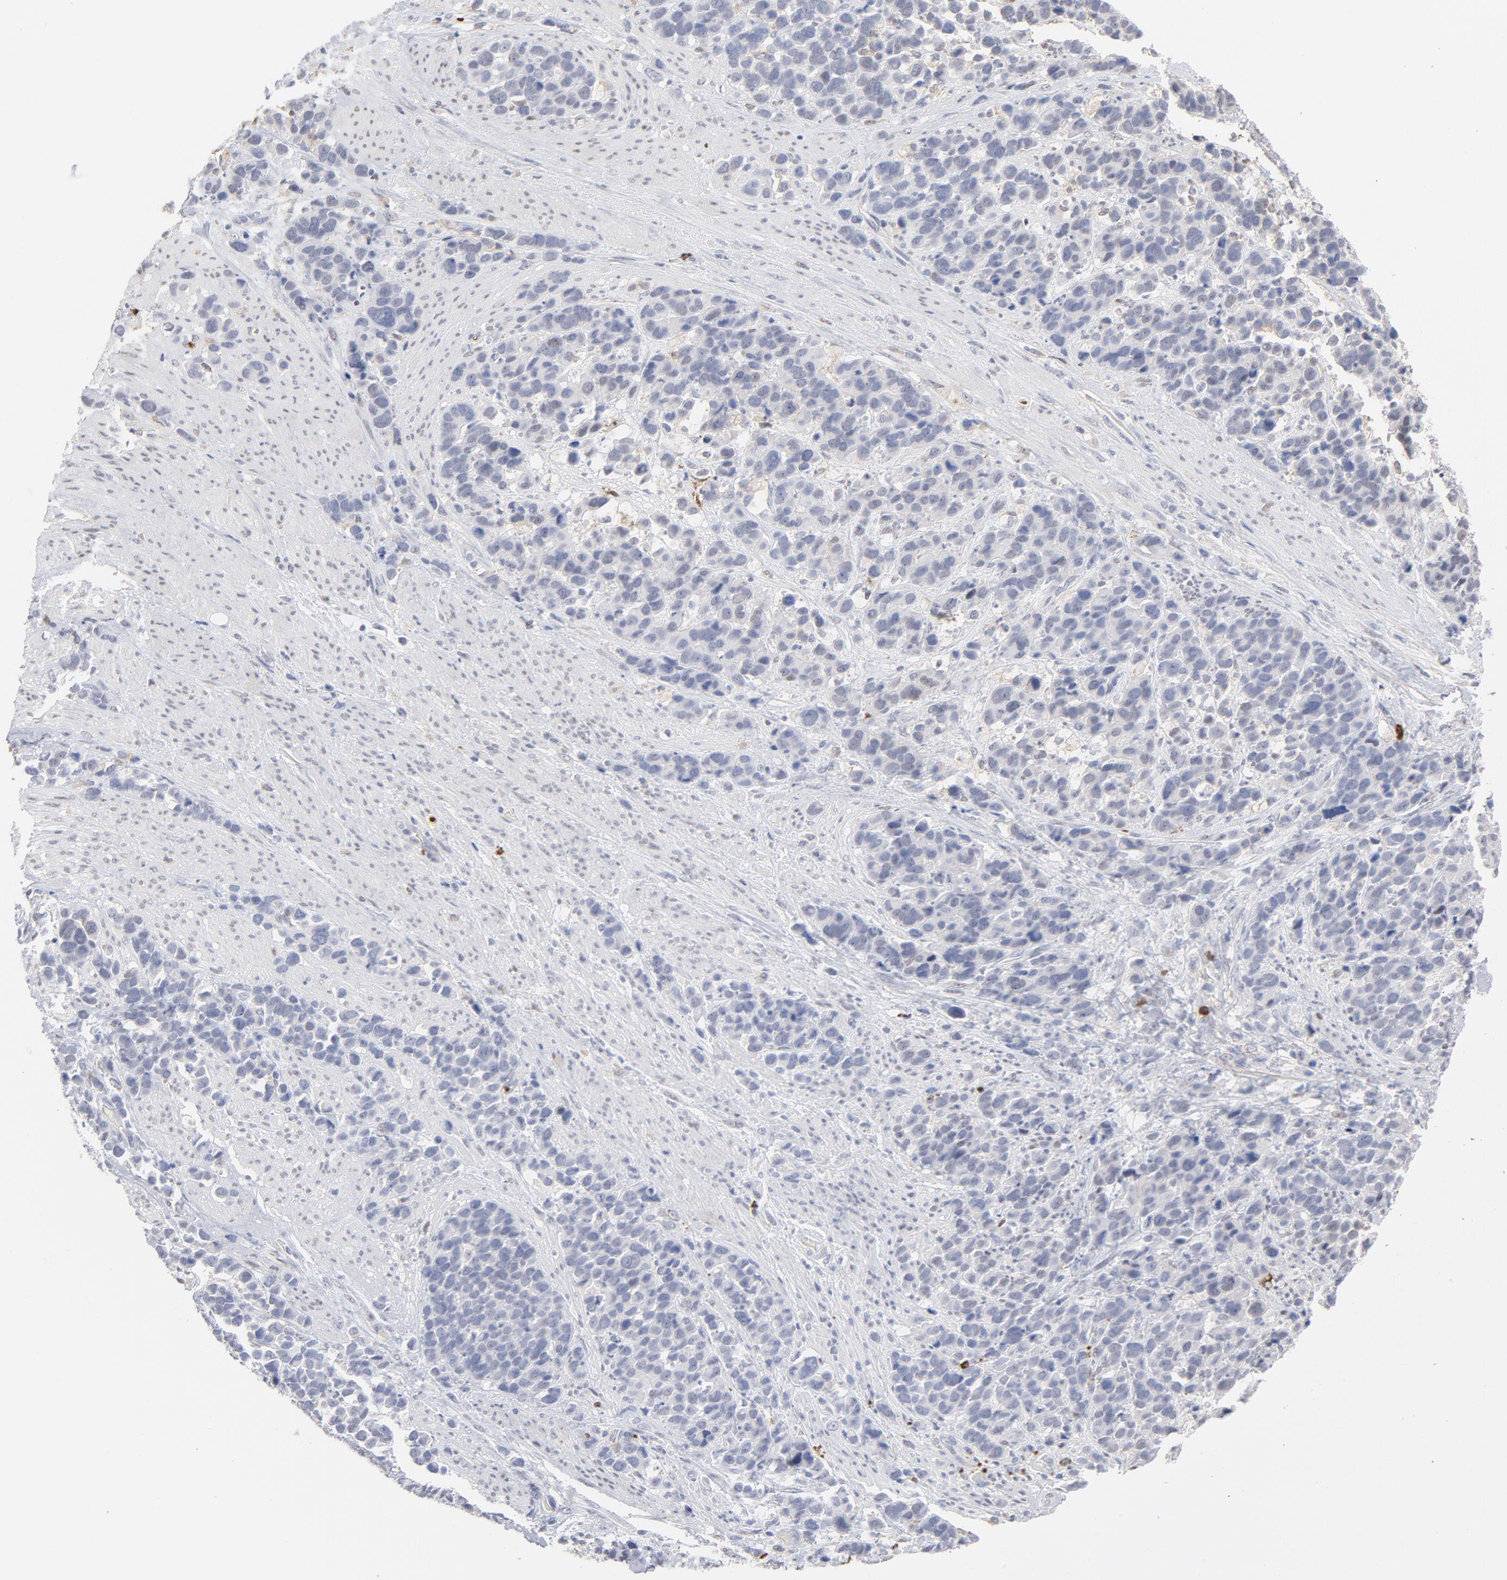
{"staining": {"intensity": "negative", "quantity": "none", "location": "none"}, "tissue": "stomach cancer", "cell_type": "Tumor cells", "image_type": "cancer", "snomed": [{"axis": "morphology", "description": "Adenocarcinoma, NOS"}, {"axis": "topography", "description": "Stomach, upper"}], "caption": "Immunohistochemical staining of human stomach adenocarcinoma reveals no significant staining in tumor cells.", "gene": "PNMA1", "patient": {"sex": "male", "age": 71}}